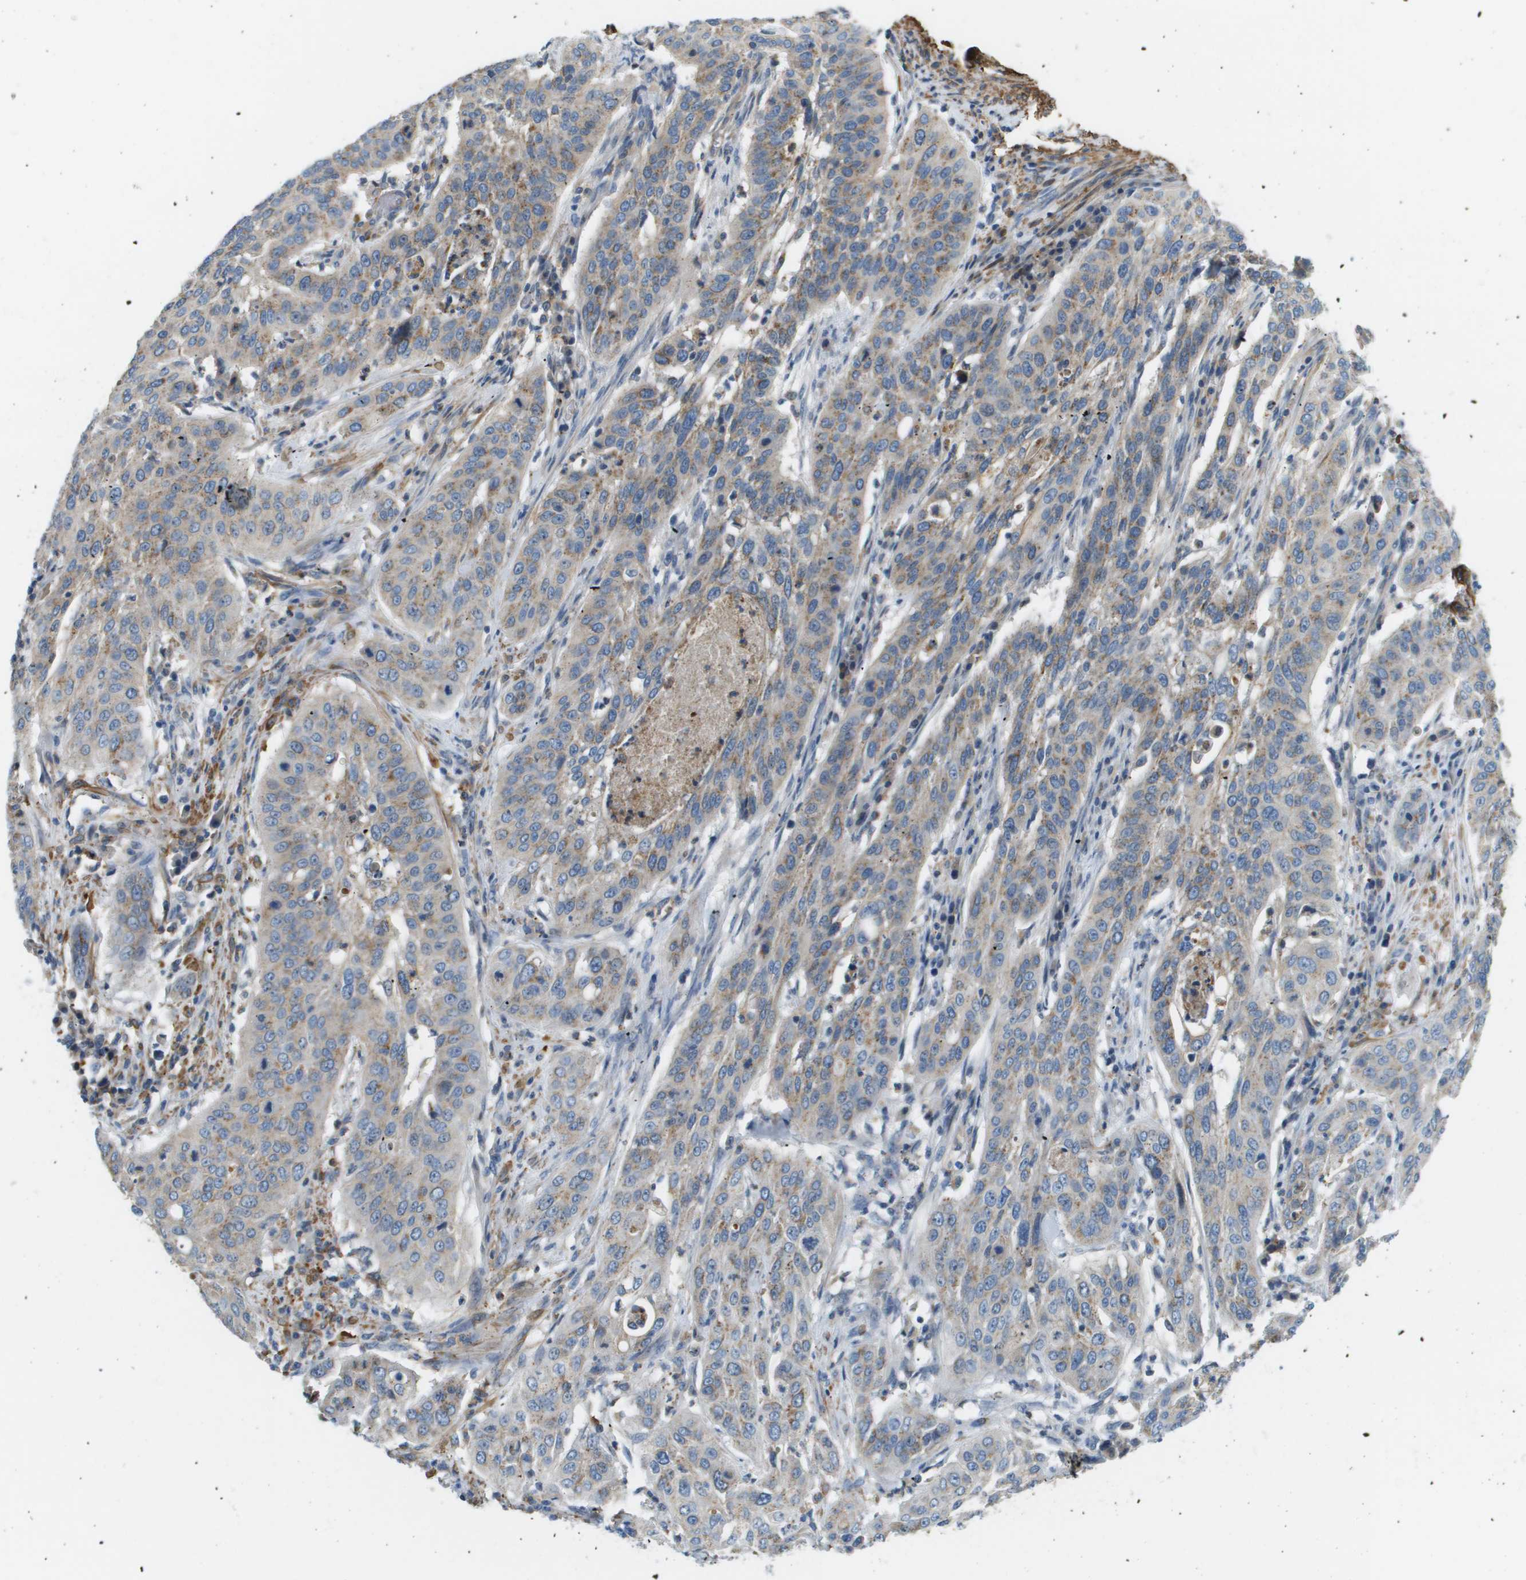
{"staining": {"intensity": "weak", "quantity": ">75%", "location": "cytoplasmic/membranous"}, "tissue": "cervical cancer", "cell_type": "Tumor cells", "image_type": "cancer", "snomed": [{"axis": "morphology", "description": "Normal tissue, NOS"}, {"axis": "morphology", "description": "Squamous cell carcinoma, NOS"}, {"axis": "topography", "description": "Cervix"}], "caption": "Weak cytoplasmic/membranous positivity is identified in approximately >75% of tumor cells in cervical cancer.", "gene": "MYH11", "patient": {"sex": "female", "age": 39}}